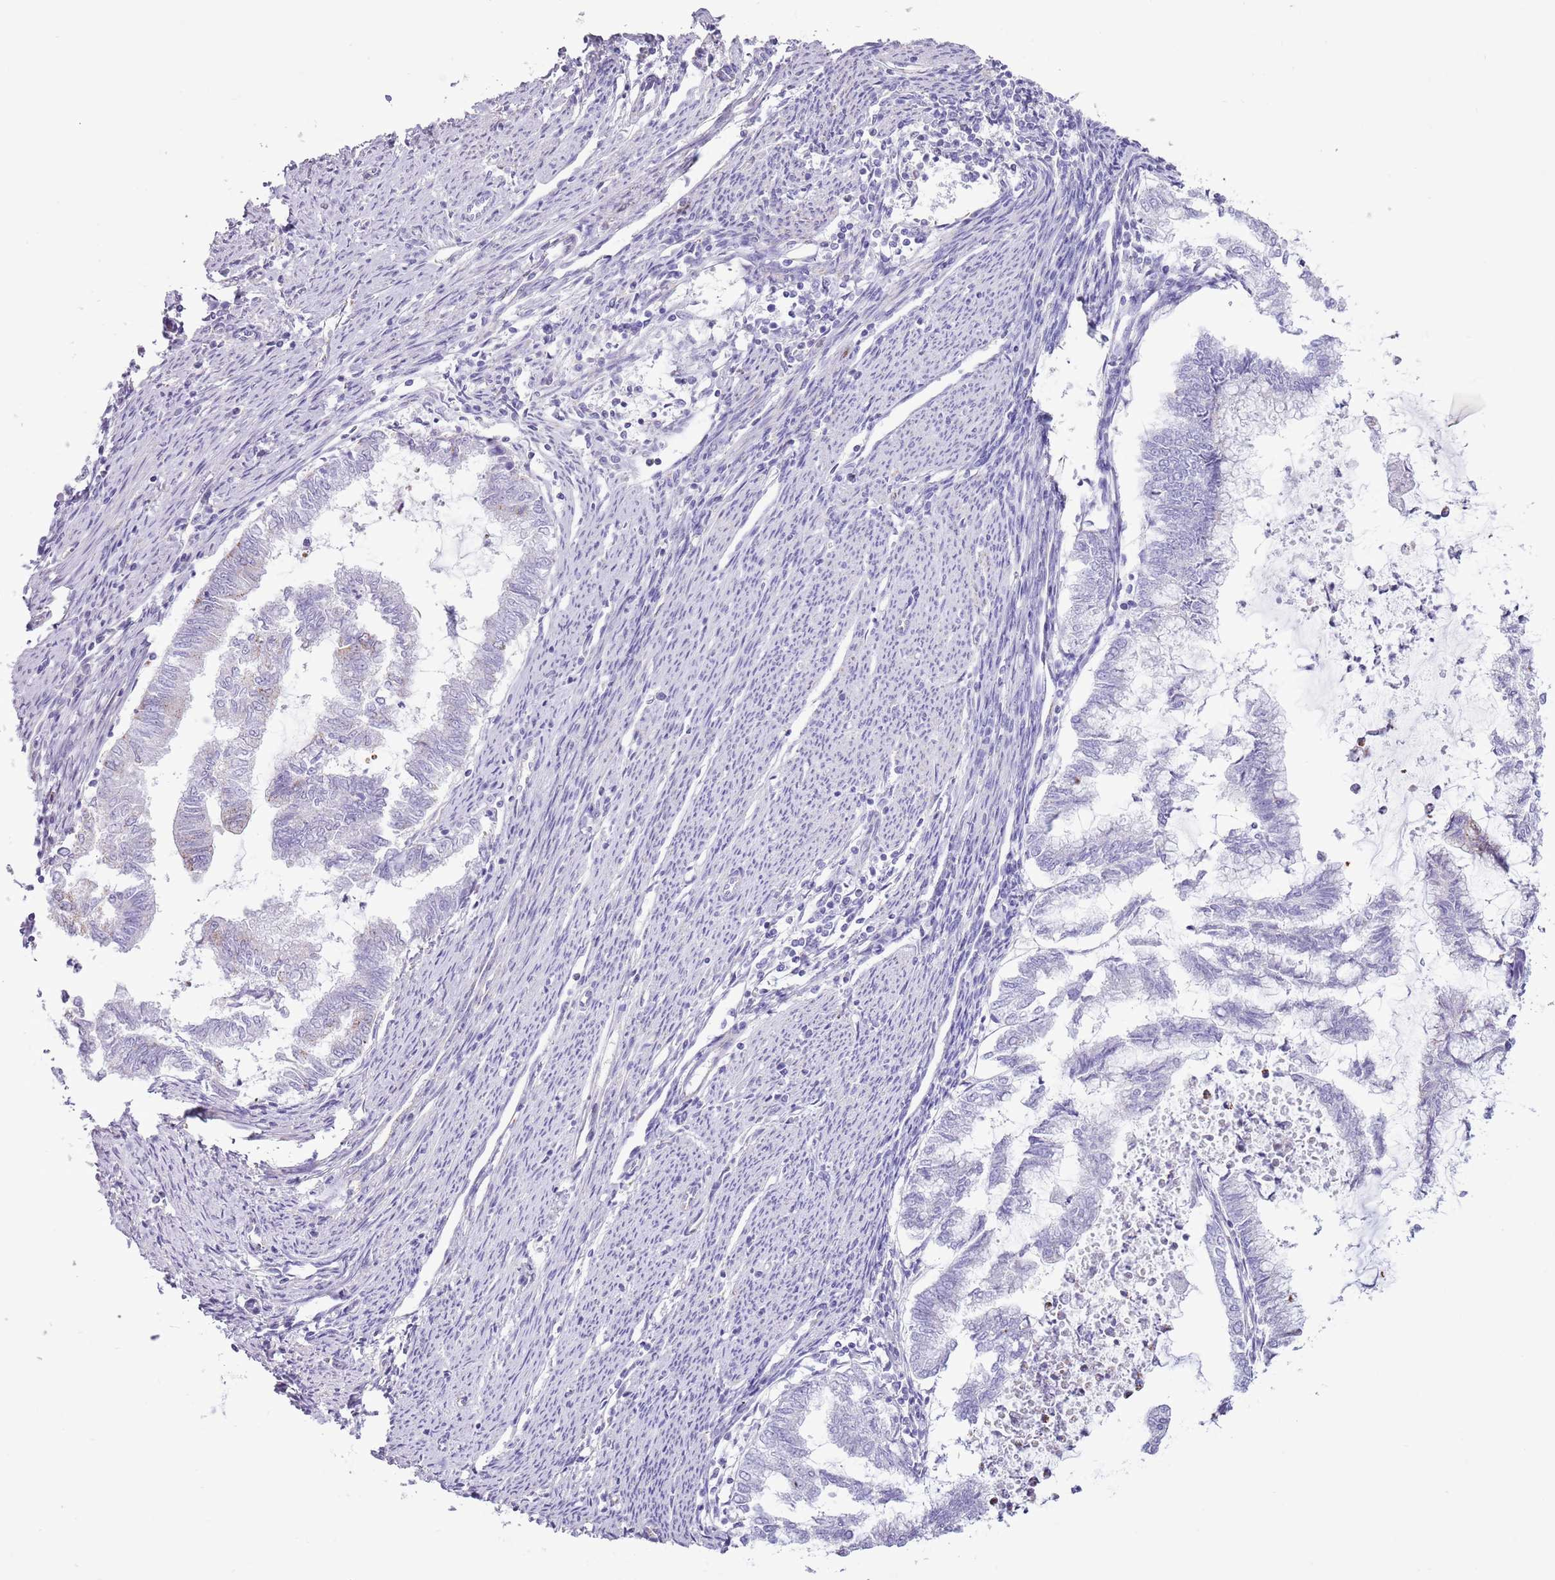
{"staining": {"intensity": "negative", "quantity": "none", "location": "none"}, "tissue": "endometrial cancer", "cell_type": "Tumor cells", "image_type": "cancer", "snomed": [{"axis": "morphology", "description": "Adenocarcinoma, NOS"}, {"axis": "topography", "description": "Endometrium"}], "caption": "This is an immunohistochemistry micrograph of human adenocarcinoma (endometrial). There is no expression in tumor cells.", "gene": "SLC23A1", "patient": {"sex": "female", "age": 79}}